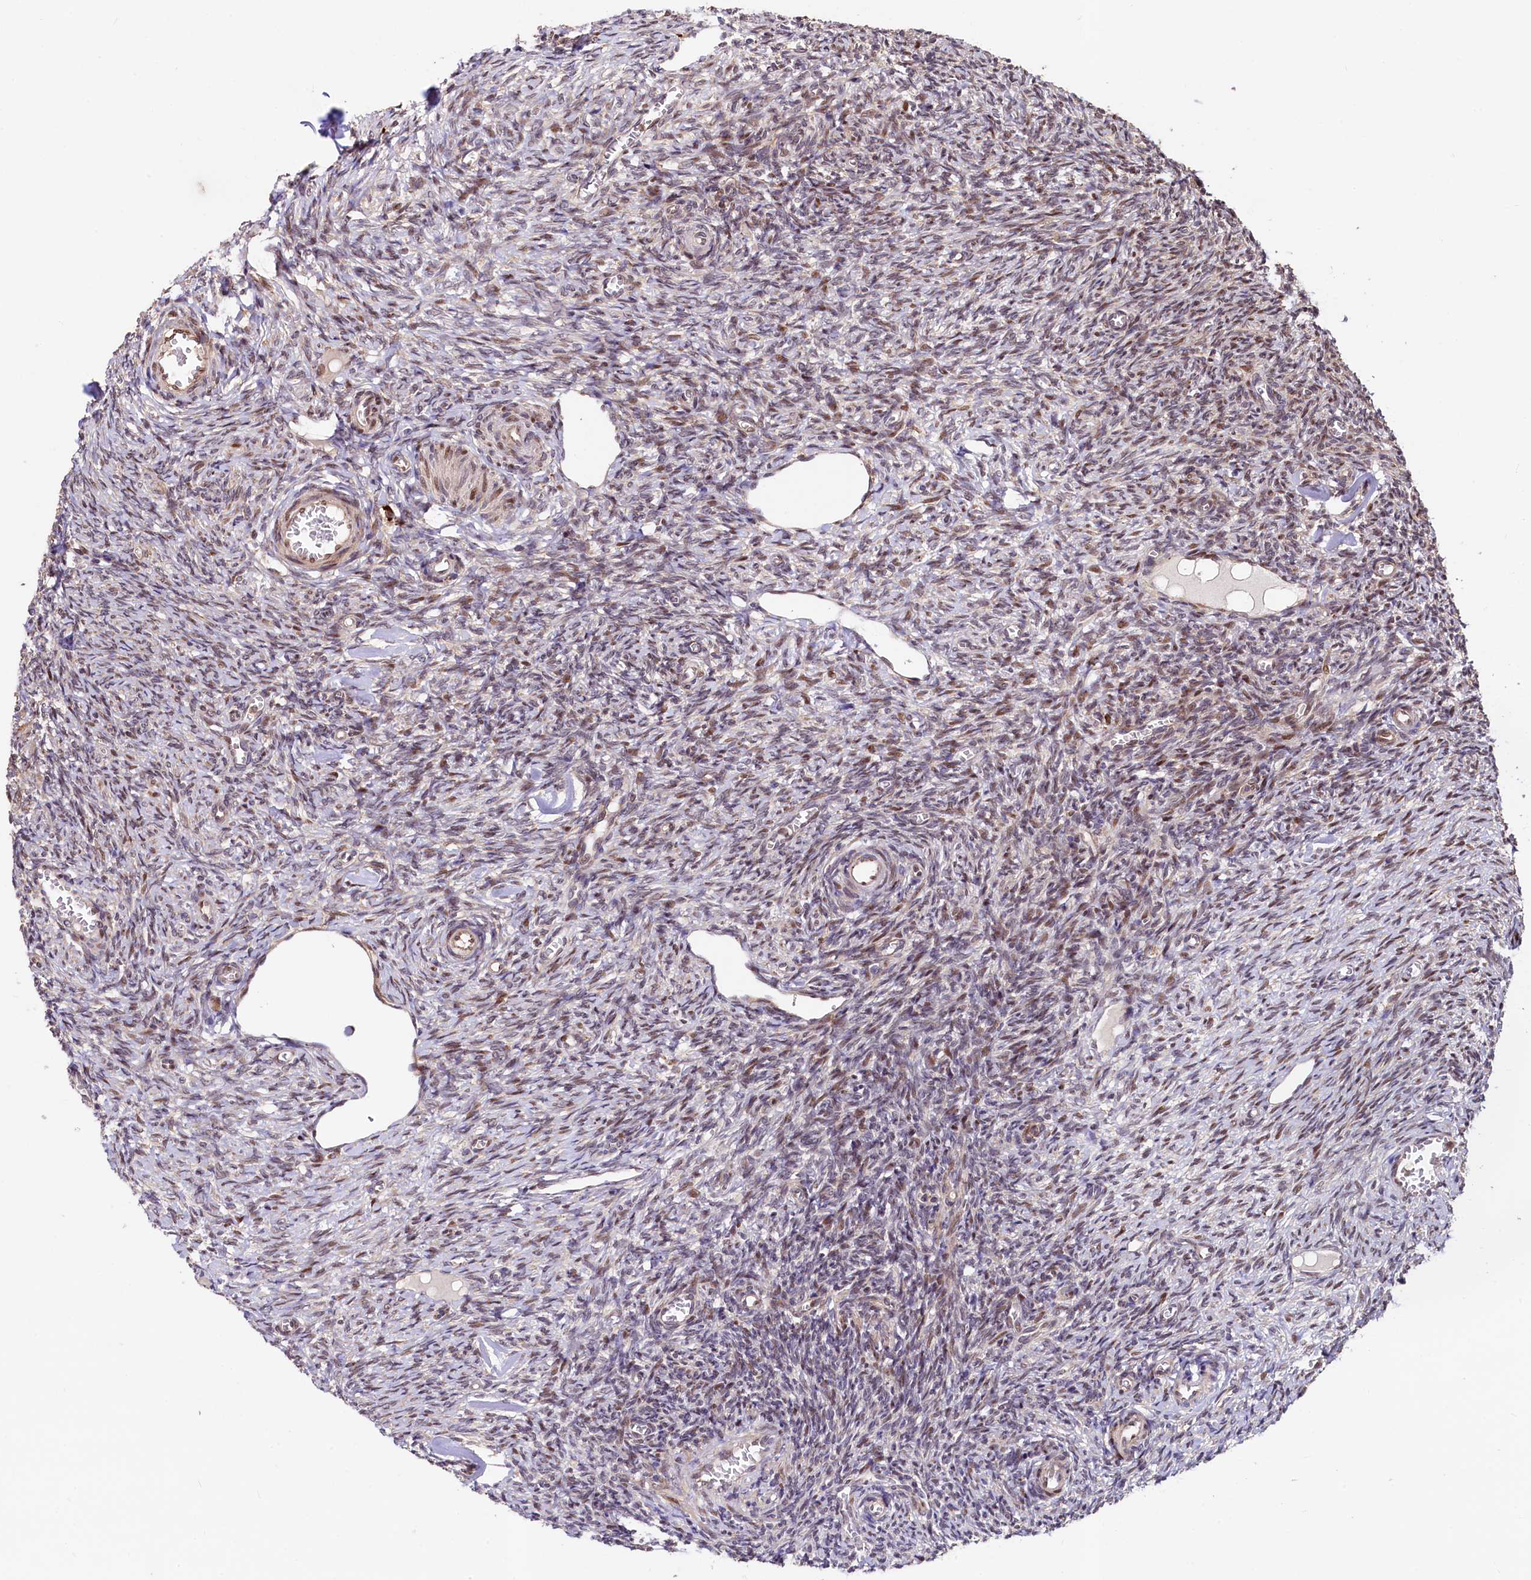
{"staining": {"intensity": "moderate", "quantity": "25%-75%", "location": "nuclear"}, "tissue": "ovary", "cell_type": "Ovarian stroma cells", "image_type": "normal", "snomed": [{"axis": "morphology", "description": "Normal tissue, NOS"}, {"axis": "topography", "description": "Ovary"}], "caption": "Immunohistochemistry photomicrograph of unremarkable ovary: ovary stained using immunohistochemistry (IHC) displays medium levels of moderate protein expression localized specifically in the nuclear of ovarian stroma cells, appearing as a nuclear brown color.", "gene": "C5orf15", "patient": {"sex": "female", "age": 27}}